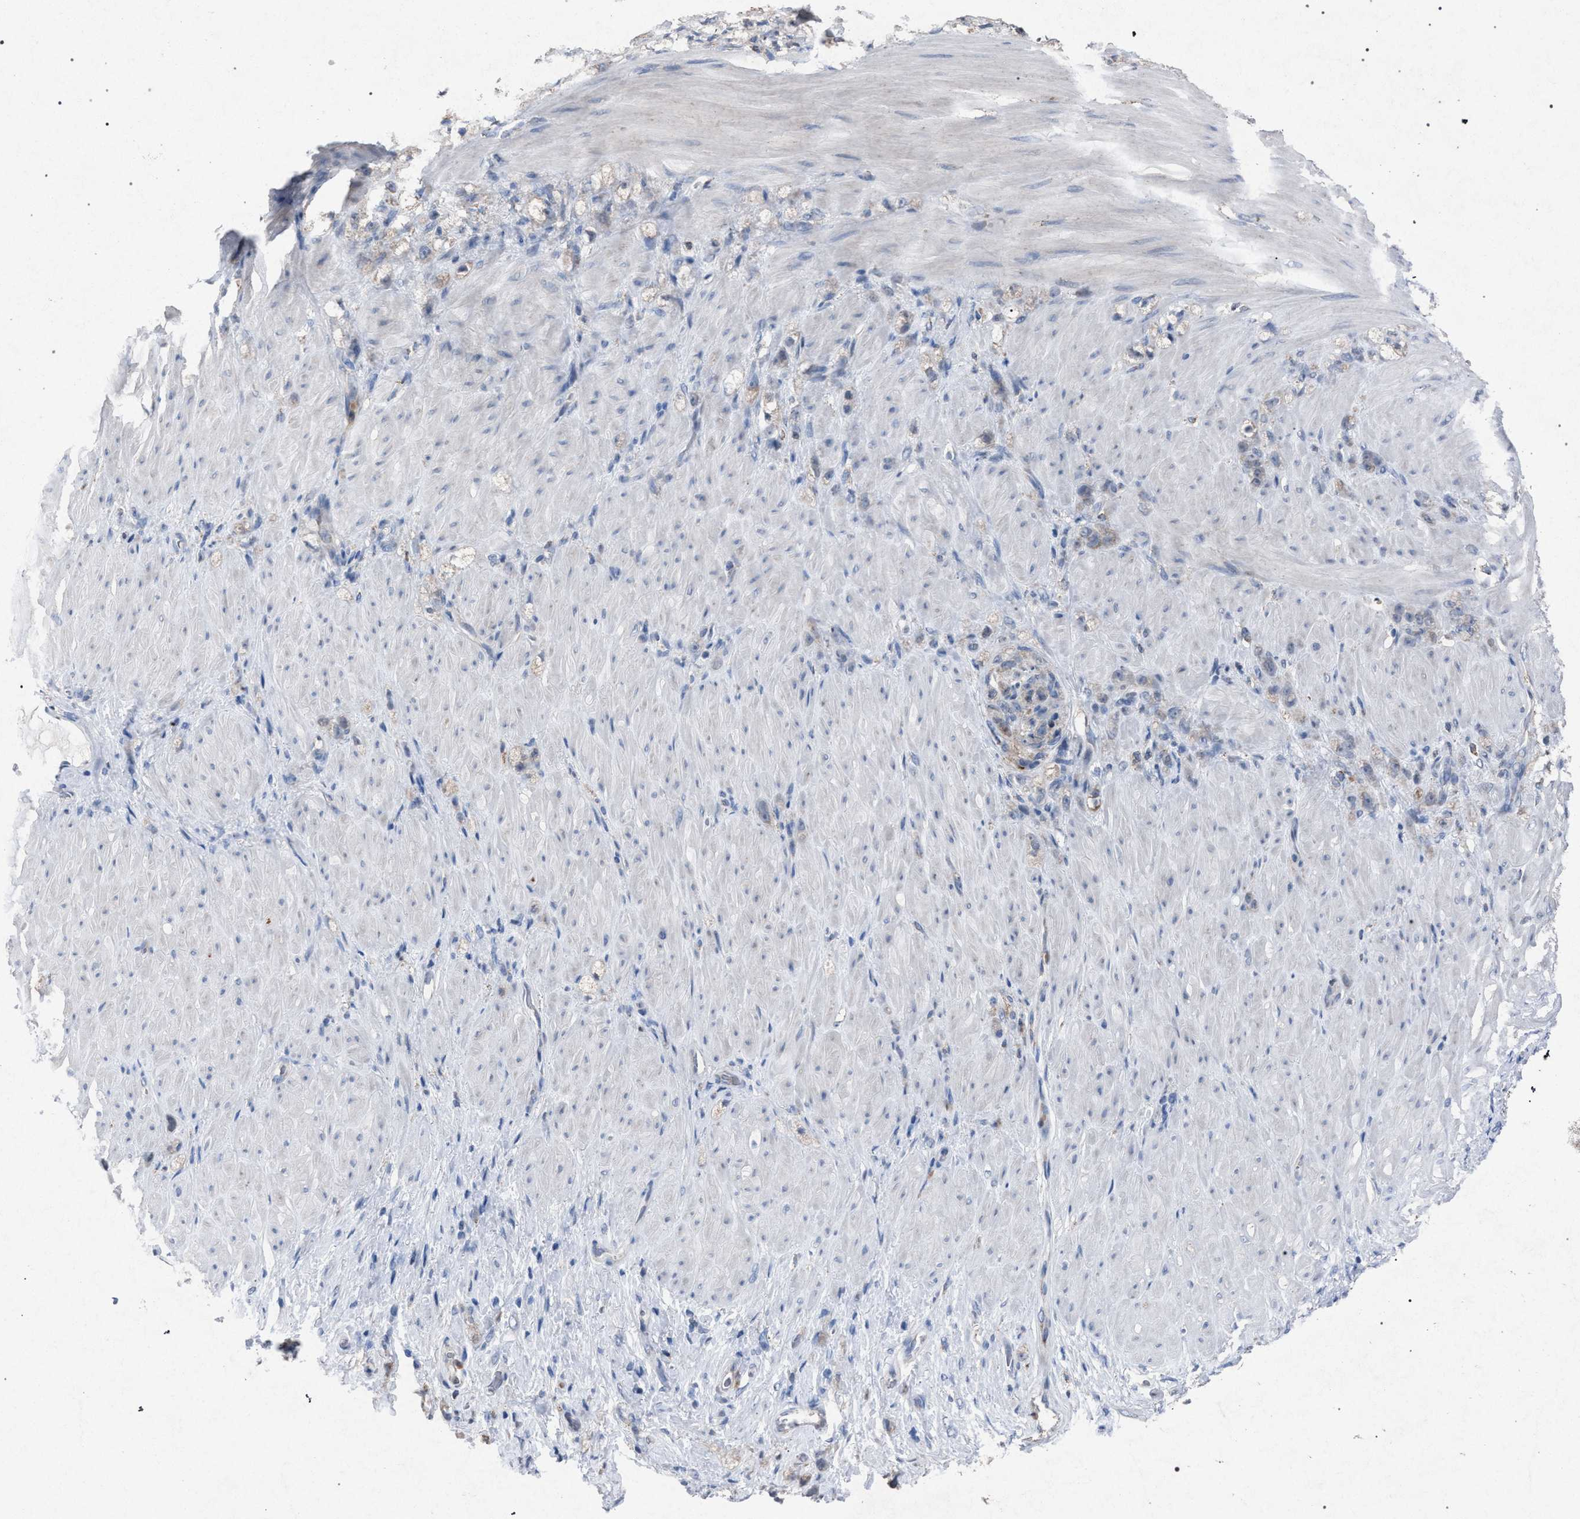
{"staining": {"intensity": "negative", "quantity": "none", "location": "none"}, "tissue": "stomach cancer", "cell_type": "Tumor cells", "image_type": "cancer", "snomed": [{"axis": "morphology", "description": "Normal tissue, NOS"}, {"axis": "morphology", "description": "Adenocarcinoma, NOS"}, {"axis": "topography", "description": "Stomach"}], "caption": "A high-resolution micrograph shows immunohistochemistry staining of stomach cancer (adenocarcinoma), which shows no significant positivity in tumor cells.", "gene": "HSD17B4", "patient": {"sex": "male", "age": 82}}